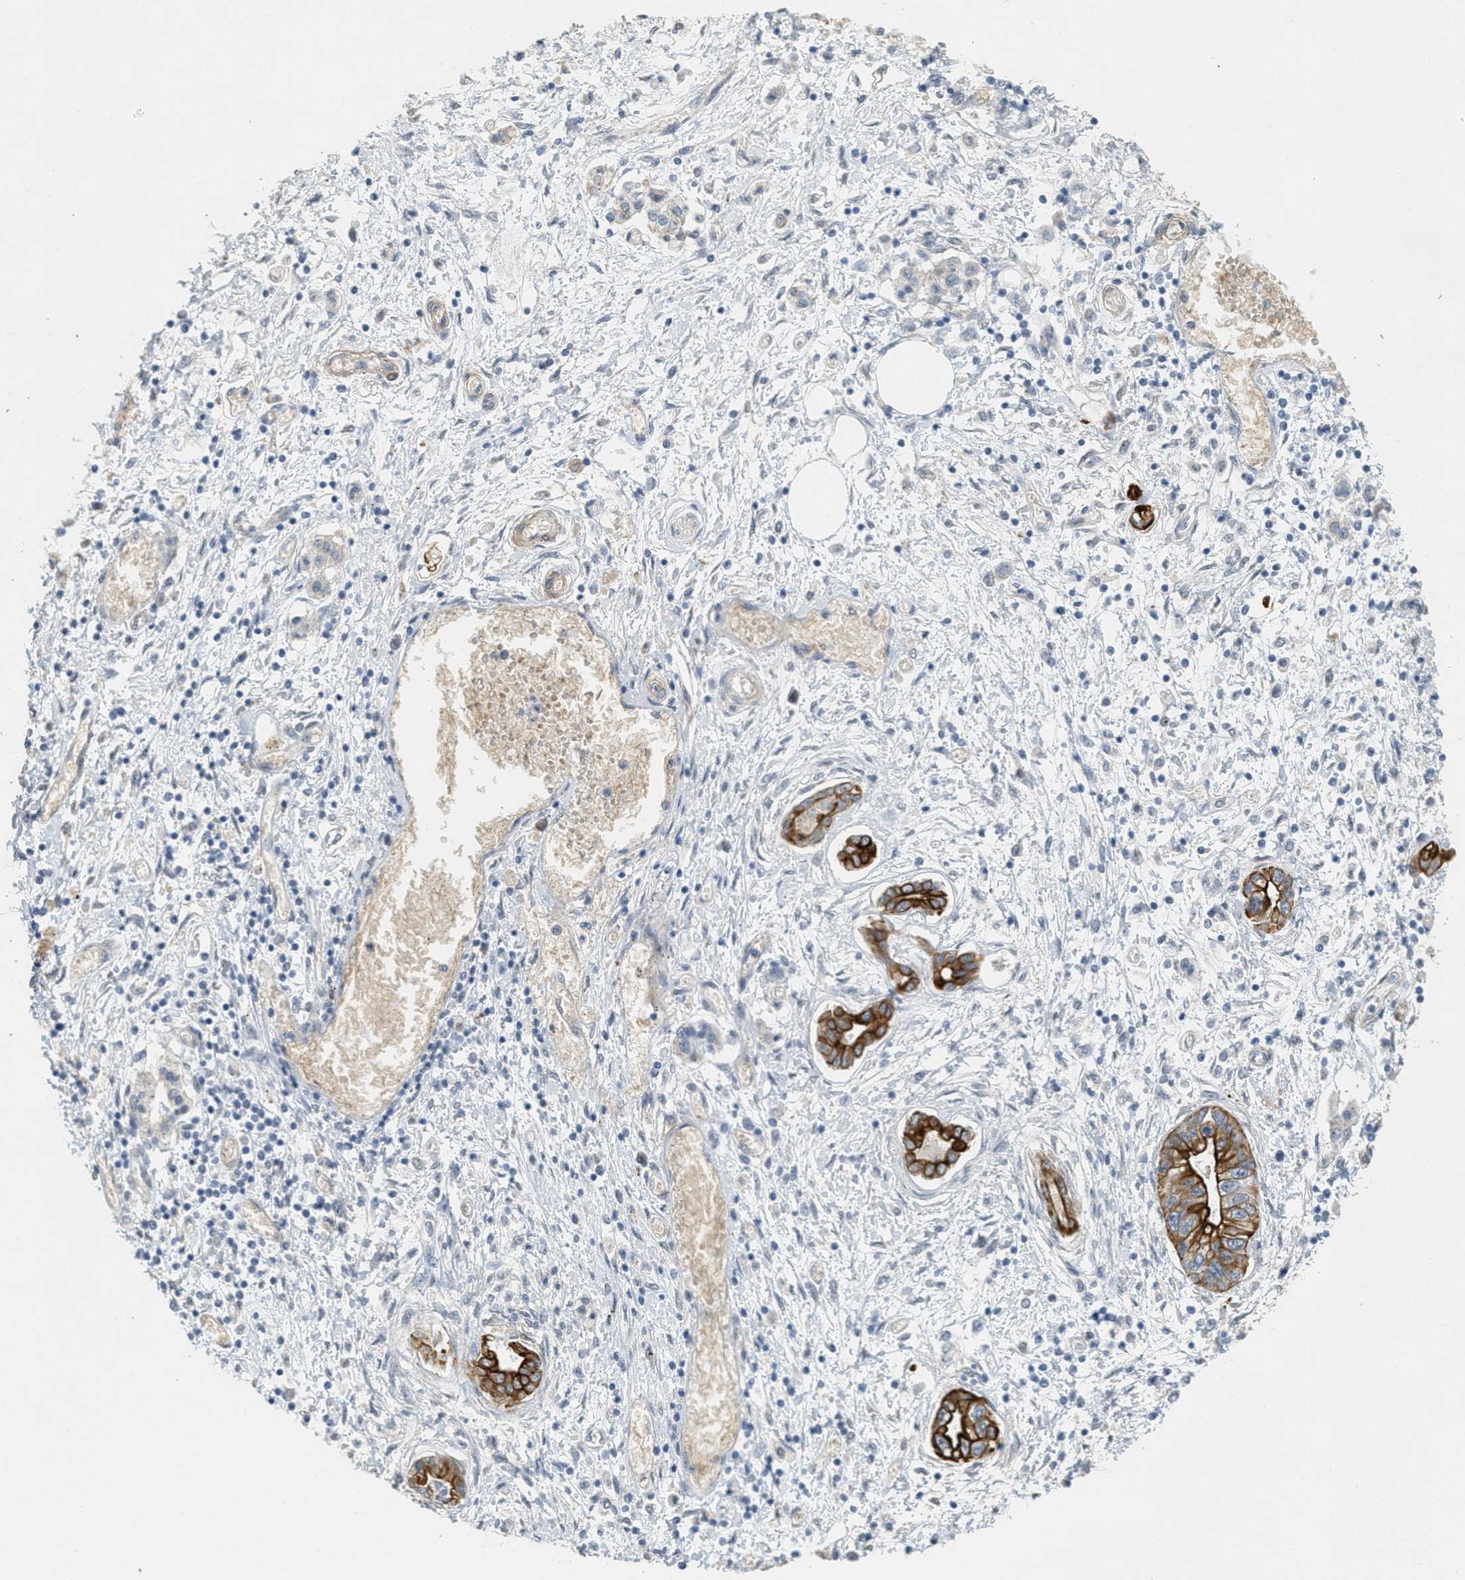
{"staining": {"intensity": "strong", "quantity": ">75%", "location": "cytoplasmic/membranous"}, "tissue": "pancreatic cancer", "cell_type": "Tumor cells", "image_type": "cancer", "snomed": [{"axis": "morphology", "description": "Adenocarcinoma, NOS"}, {"axis": "topography", "description": "Pancreas"}], "caption": "IHC staining of pancreatic adenocarcinoma, which displays high levels of strong cytoplasmic/membranous positivity in about >75% of tumor cells indicating strong cytoplasmic/membranous protein expression. The staining was performed using DAB (3,3'-diaminobenzidine) (brown) for protein detection and nuclei were counterstained in hematoxylin (blue).", "gene": "MRS2", "patient": {"sex": "male", "age": 56}}